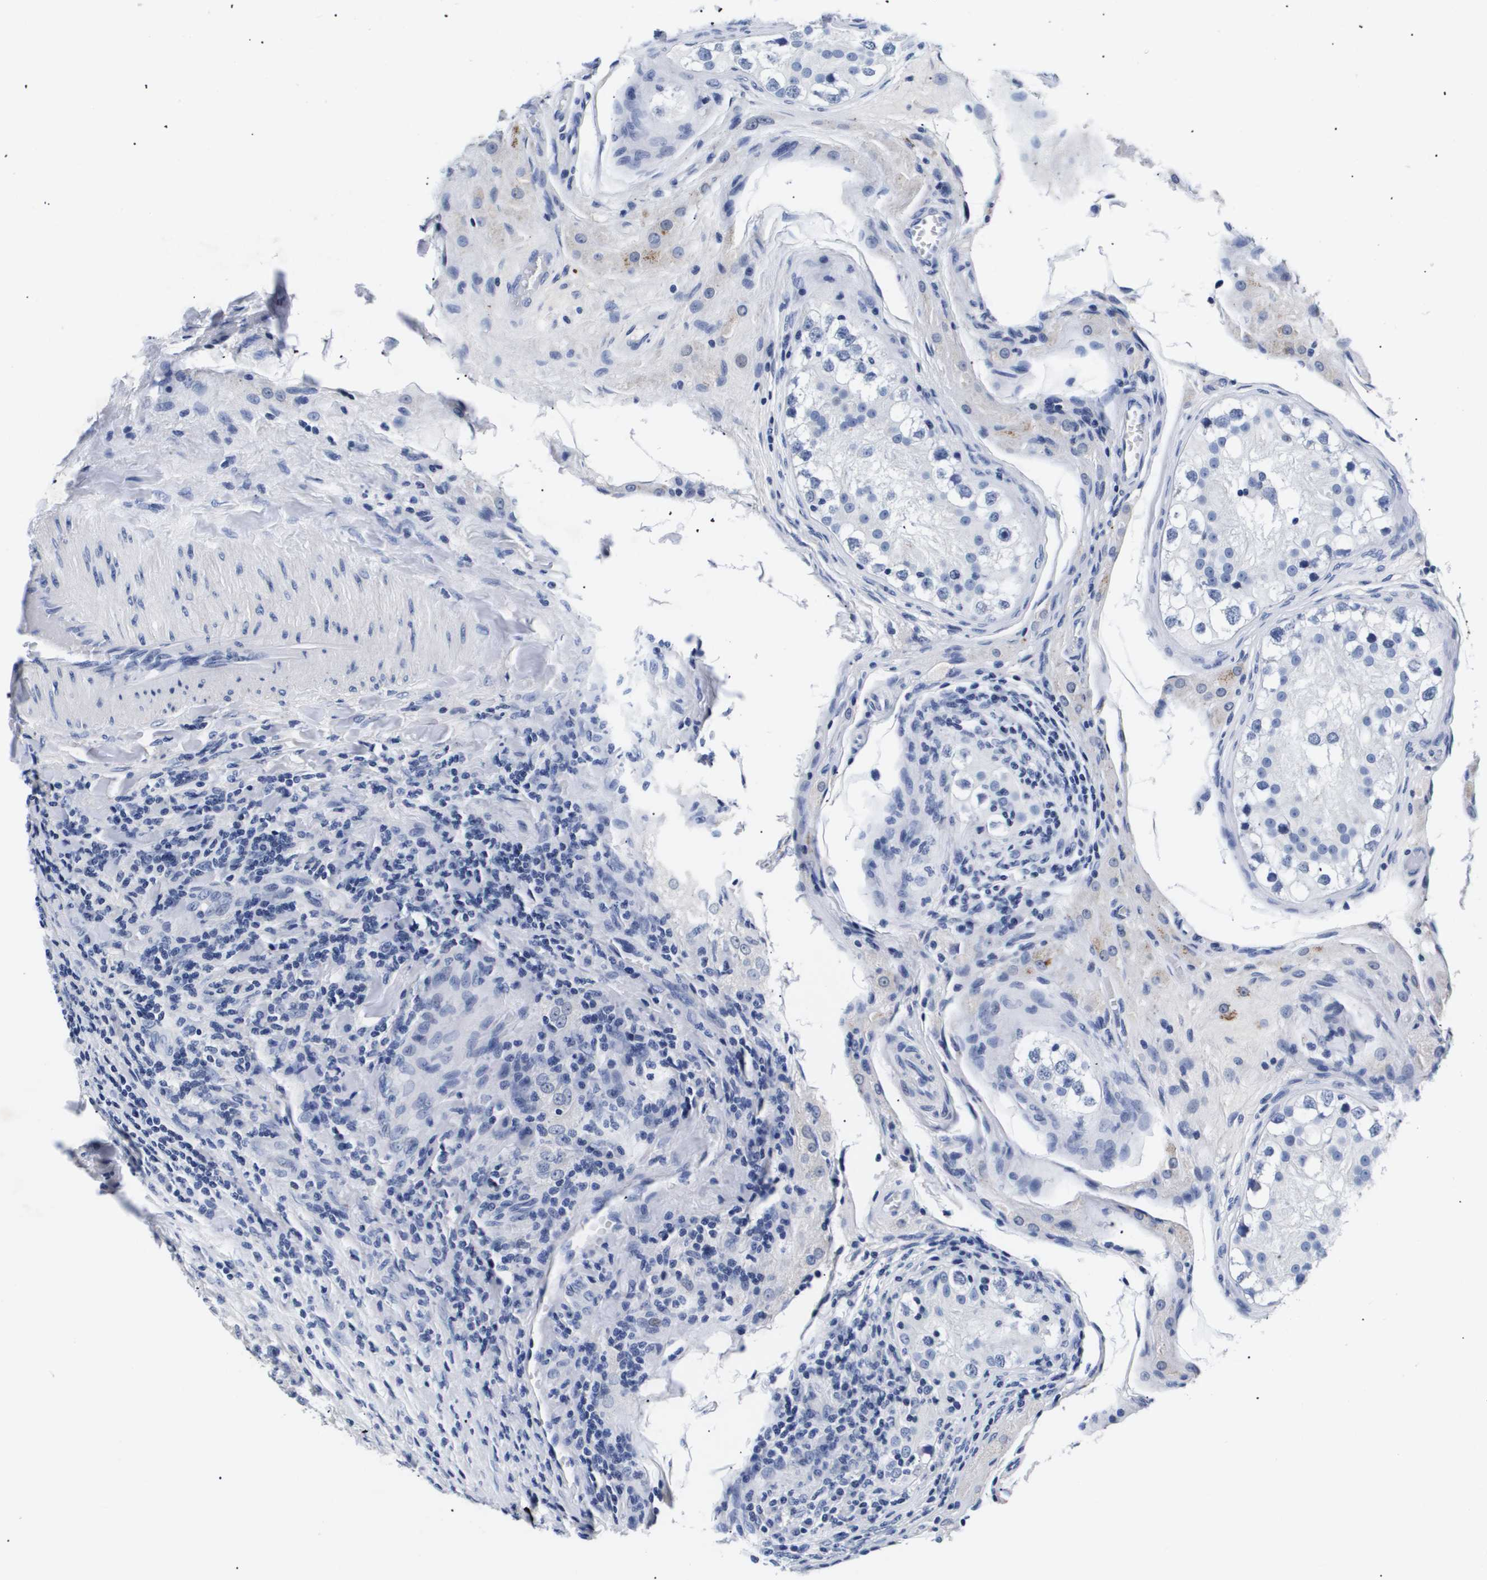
{"staining": {"intensity": "negative", "quantity": "none", "location": "none"}, "tissue": "testis cancer", "cell_type": "Tumor cells", "image_type": "cancer", "snomed": [{"axis": "morphology", "description": "Carcinoma, Embryonal, NOS"}, {"axis": "topography", "description": "Testis"}], "caption": "Tumor cells show no significant expression in testis cancer (embryonal carcinoma). (DAB (3,3'-diaminobenzidine) IHC visualized using brightfield microscopy, high magnification).", "gene": "ATP6V0A4", "patient": {"sex": "male", "age": 21}}